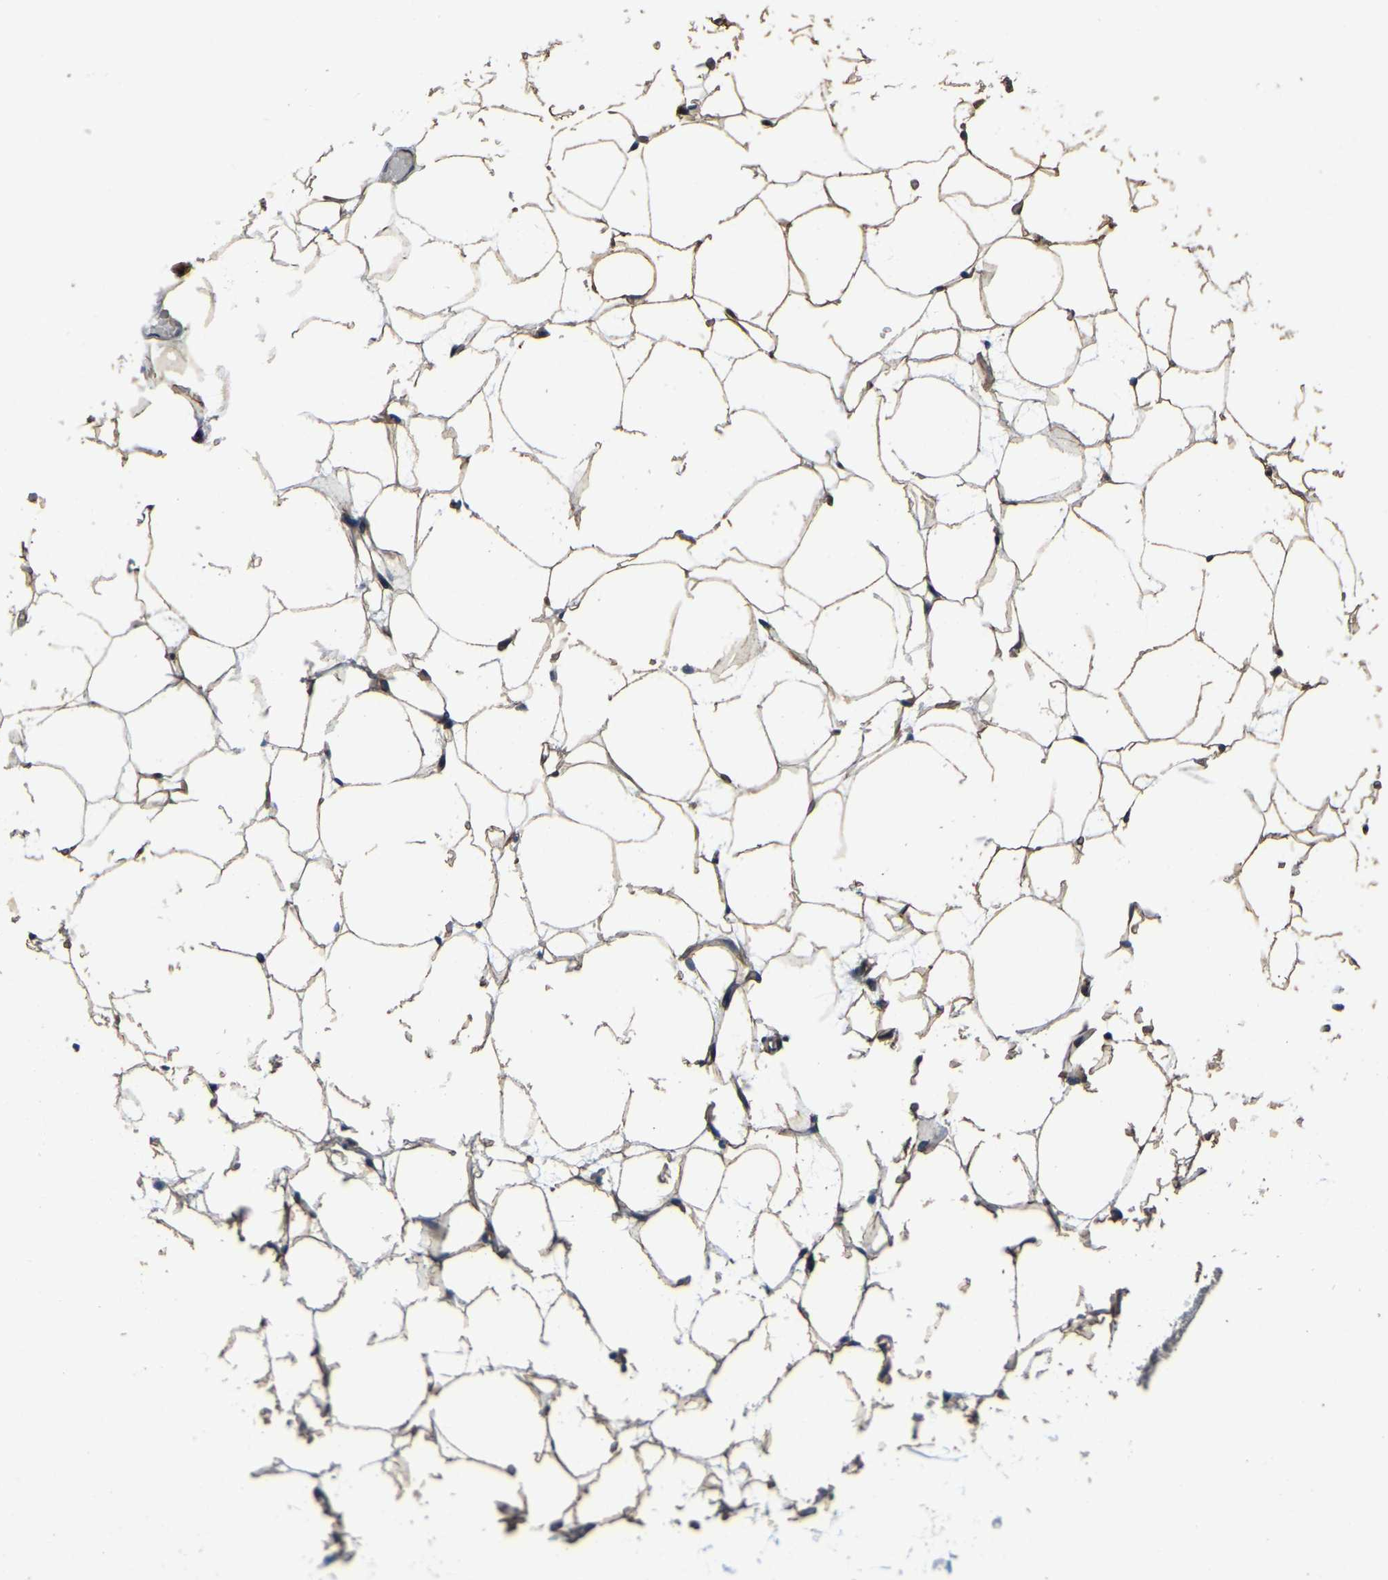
{"staining": {"intensity": "moderate", "quantity": ">75%", "location": "cytoplasmic/membranous"}, "tissue": "adipose tissue", "cell_type": "Adipocytes", "image_type": "normal", "snomed": [{"axis": "morphology", "description": "Normal tissue, NOS"}, {"axis": "topography", "description": "Breast"}, {"axis": "topography", "description": "Soft tissue"}], "caption": "Normal adipose tissue demonstrates moderate cytoplasmic/membranous staining in about >75% of adipocytes, visualized by immunohistochemistry. The staining was performed using DAB (3,3'-diaminobenzidine), with brown indicating positive protein expression. Nuclei are stained blue with hematoxylin.", "gene": "RNF39", "patient": {"sex": "female", "age": 75}}